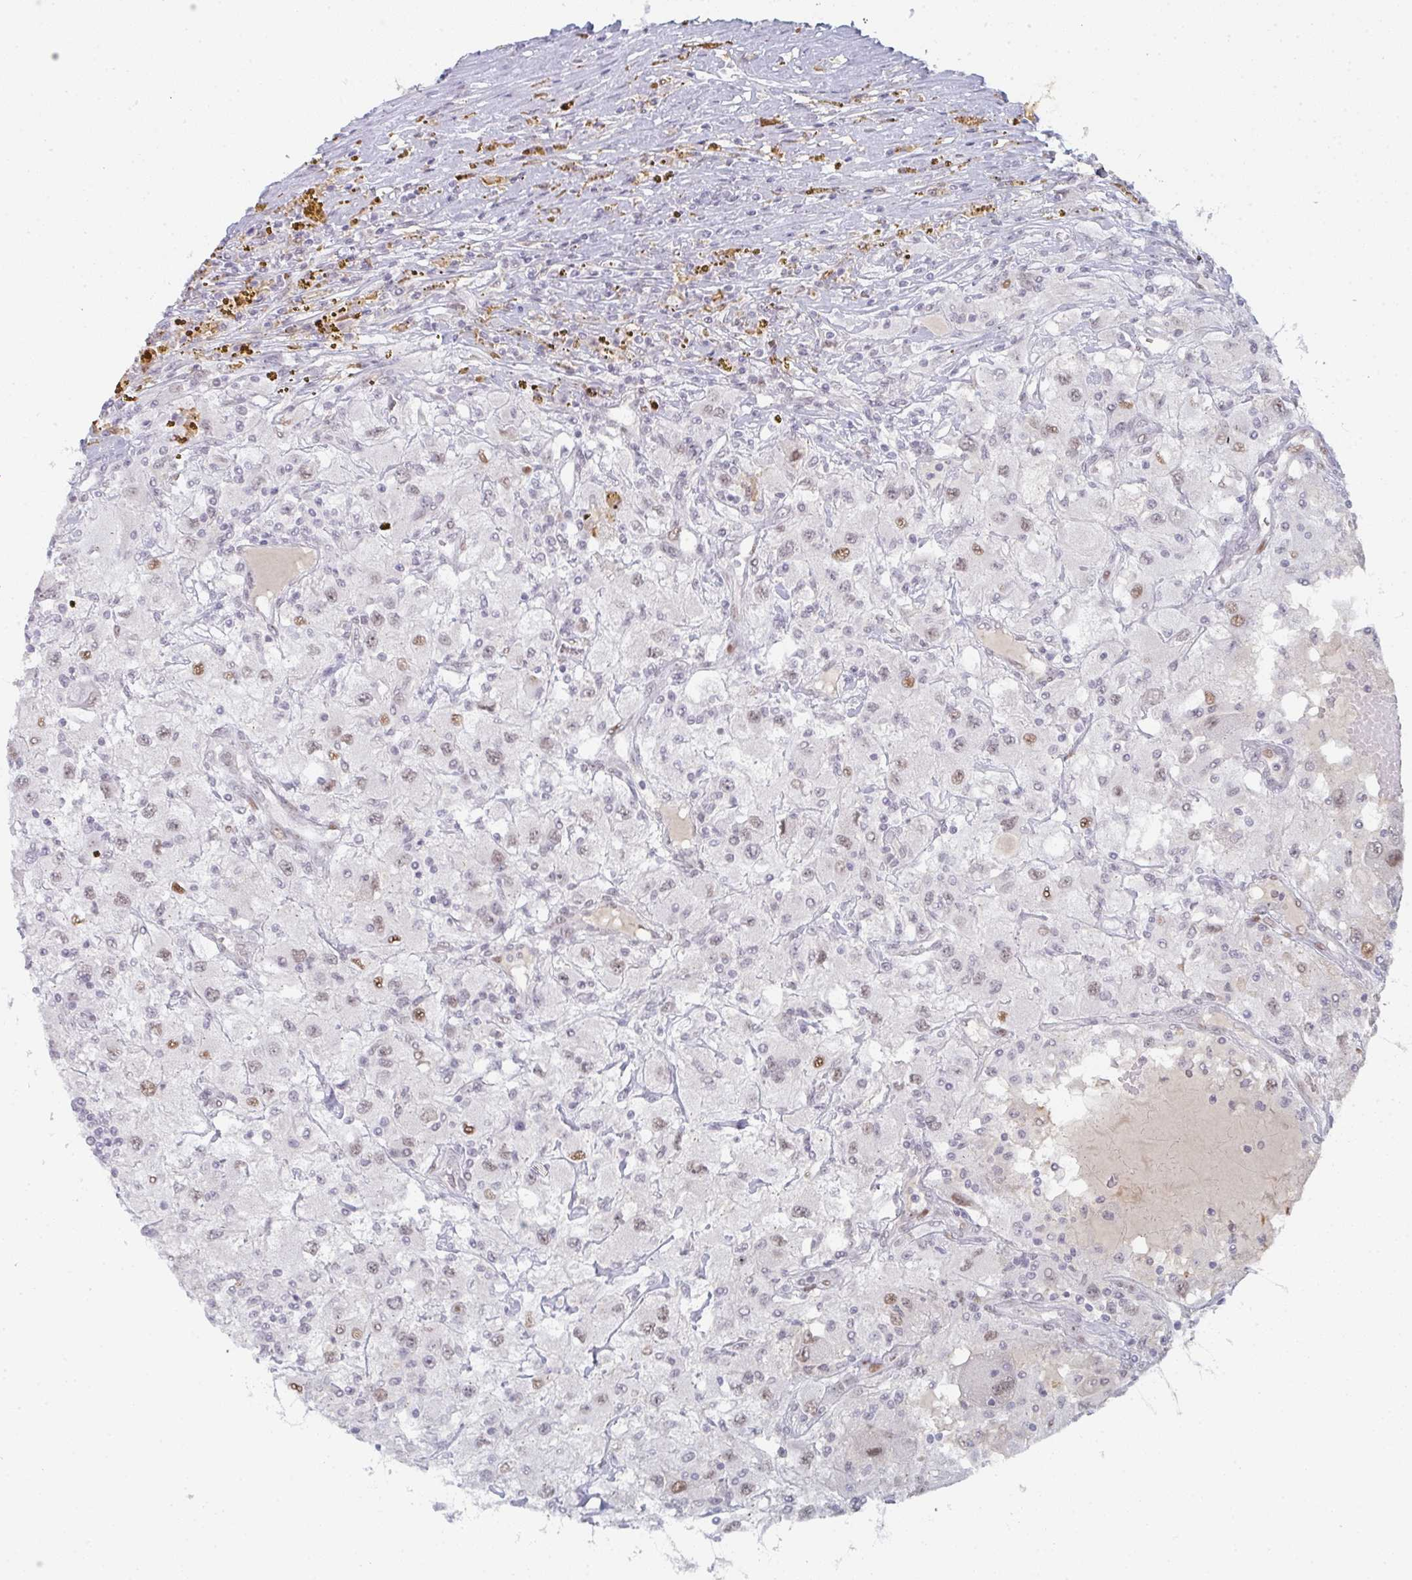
{"staining": {"intensity": "moderate", "quantity": "<25%", "location": "nuclear"}, "tissue": "renal cancer", "cell_type": "Tumor cells", "image_type": "cancer", "snomed": [{"axis": "morphology", "description": "Adenocarcinoma, NOS"}, {"axis": "topography", "description": "Kidney"}], "caption": "Brown immunohistochemical staining in renal cancer shows moderate nuclear expression in approximately <25% of tumor cells. Nuclei are stained in blue.", "gene": "LIN54", "patient": {"sex": "female", "age": 67}}